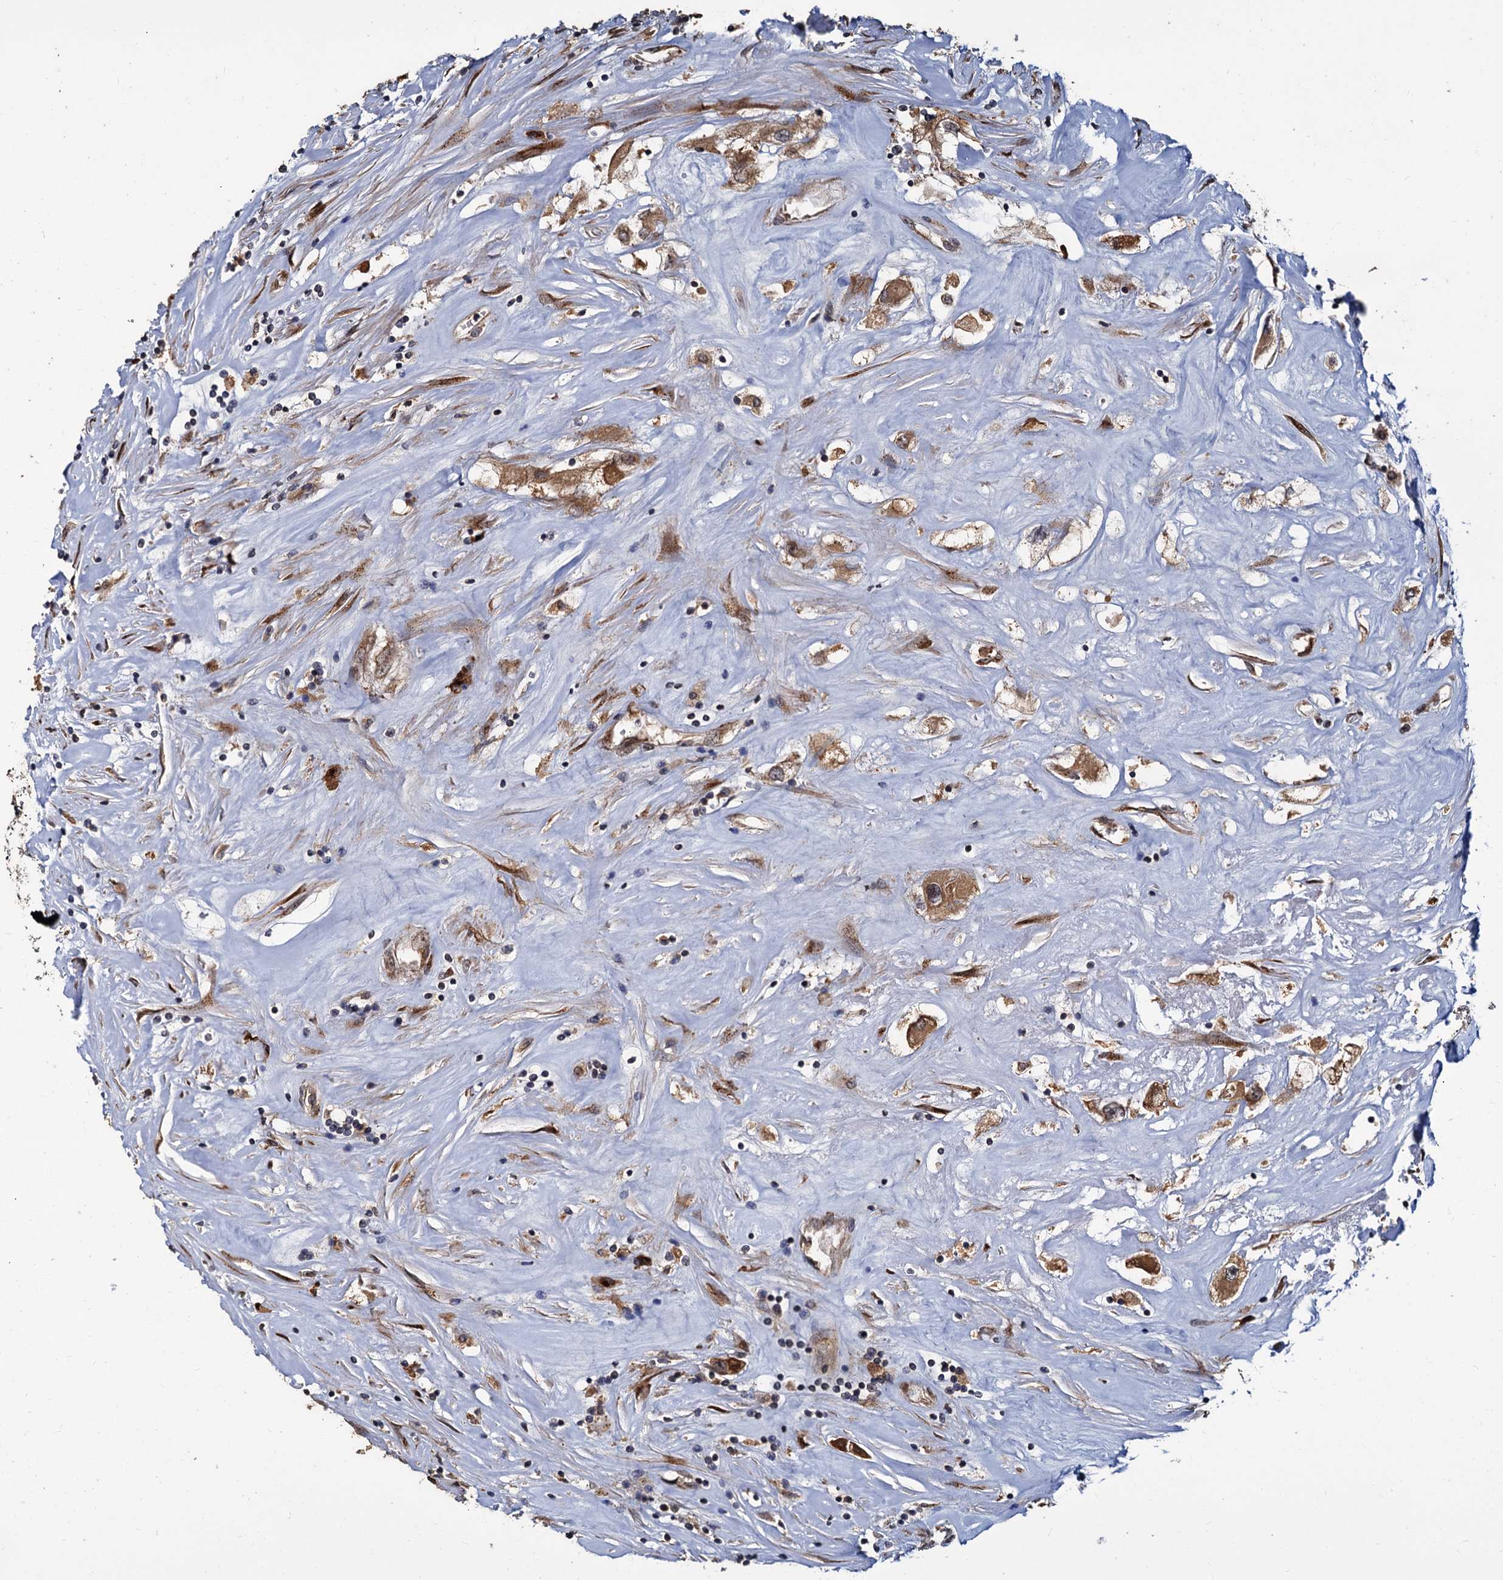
{"staining": {"intensity": "moderate", "quantity": ">75%", "location": "cytoplasmic/membranous"}, "tissue": "renal cancer", "cell_type": "Tumor cells", "image_type": "cancer", "snomed": [{"axis": "morphology", "description": "Adenocarcinoma, NOS"}, {"axis": "topography", "description": "Kidney"}], "caption": "DAB (3,3'-diaminobenzidine) immunohistochemical staining of human adenocarcinoma (renal) displays moderate cytoplasmic/membranous protein positivity in approximately >75% of tumor cells.", "gene": "SAAL1", "patient": {"sex": "female", "age": 52}}